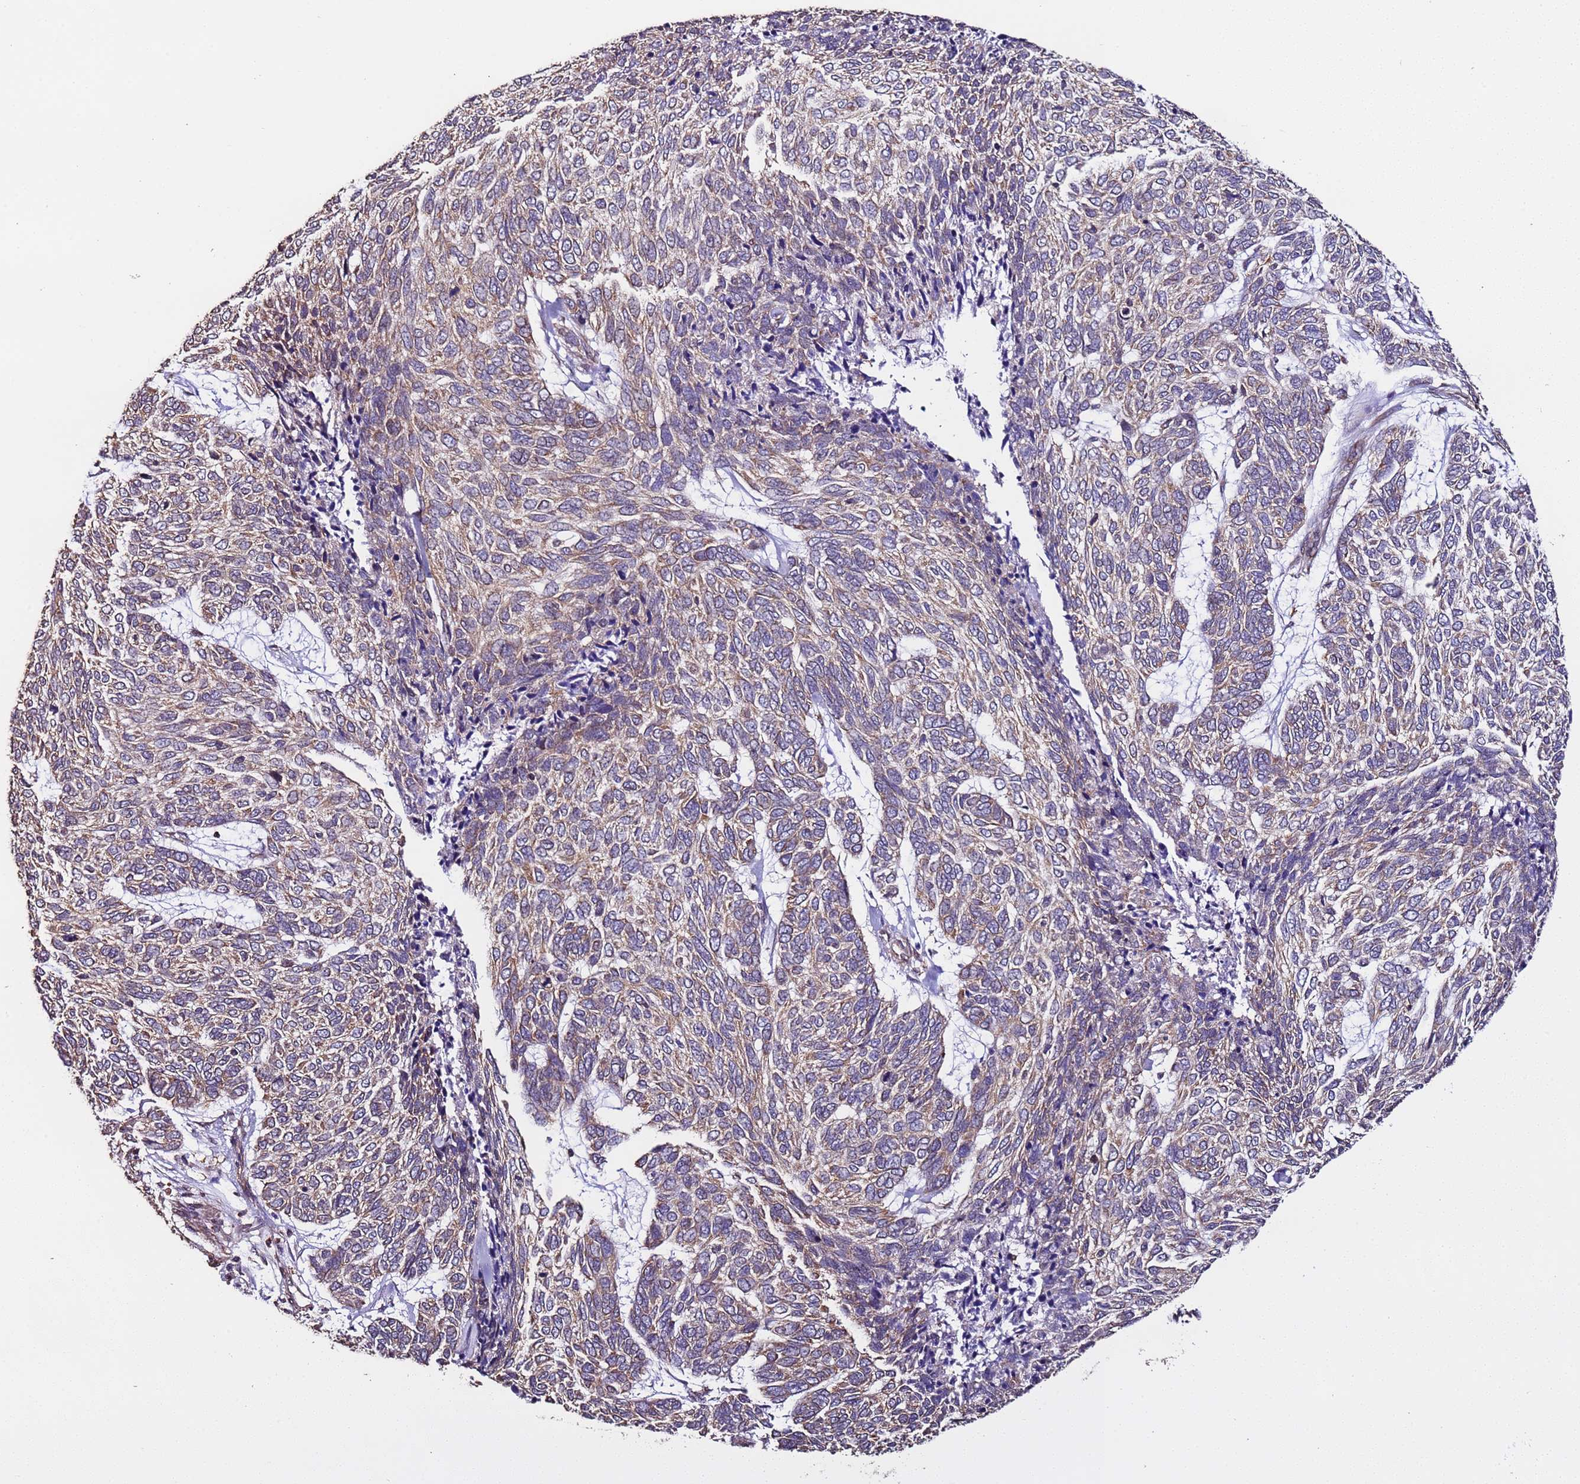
{"staining": {"intensity": "weak", "quantity": "25%-75%", "location": "cytoplasmic/membranous"}, "tissue": "skin cancer", "cell_type": "Tumor cells", "image_type": "cancer", "snomed": [{"axis": "morphology", "description": "Basal cell carcinoma"}, {"axis": "topography", "description": "Skin"}], "caption": "Protein staining of skin cancer tissue shows weak cytoplasmic/membranous positivity in approximately 25%-75% of tumor cells.", "gene": "SLC41A3", "patient": {"sex": "female", "age": 65}}